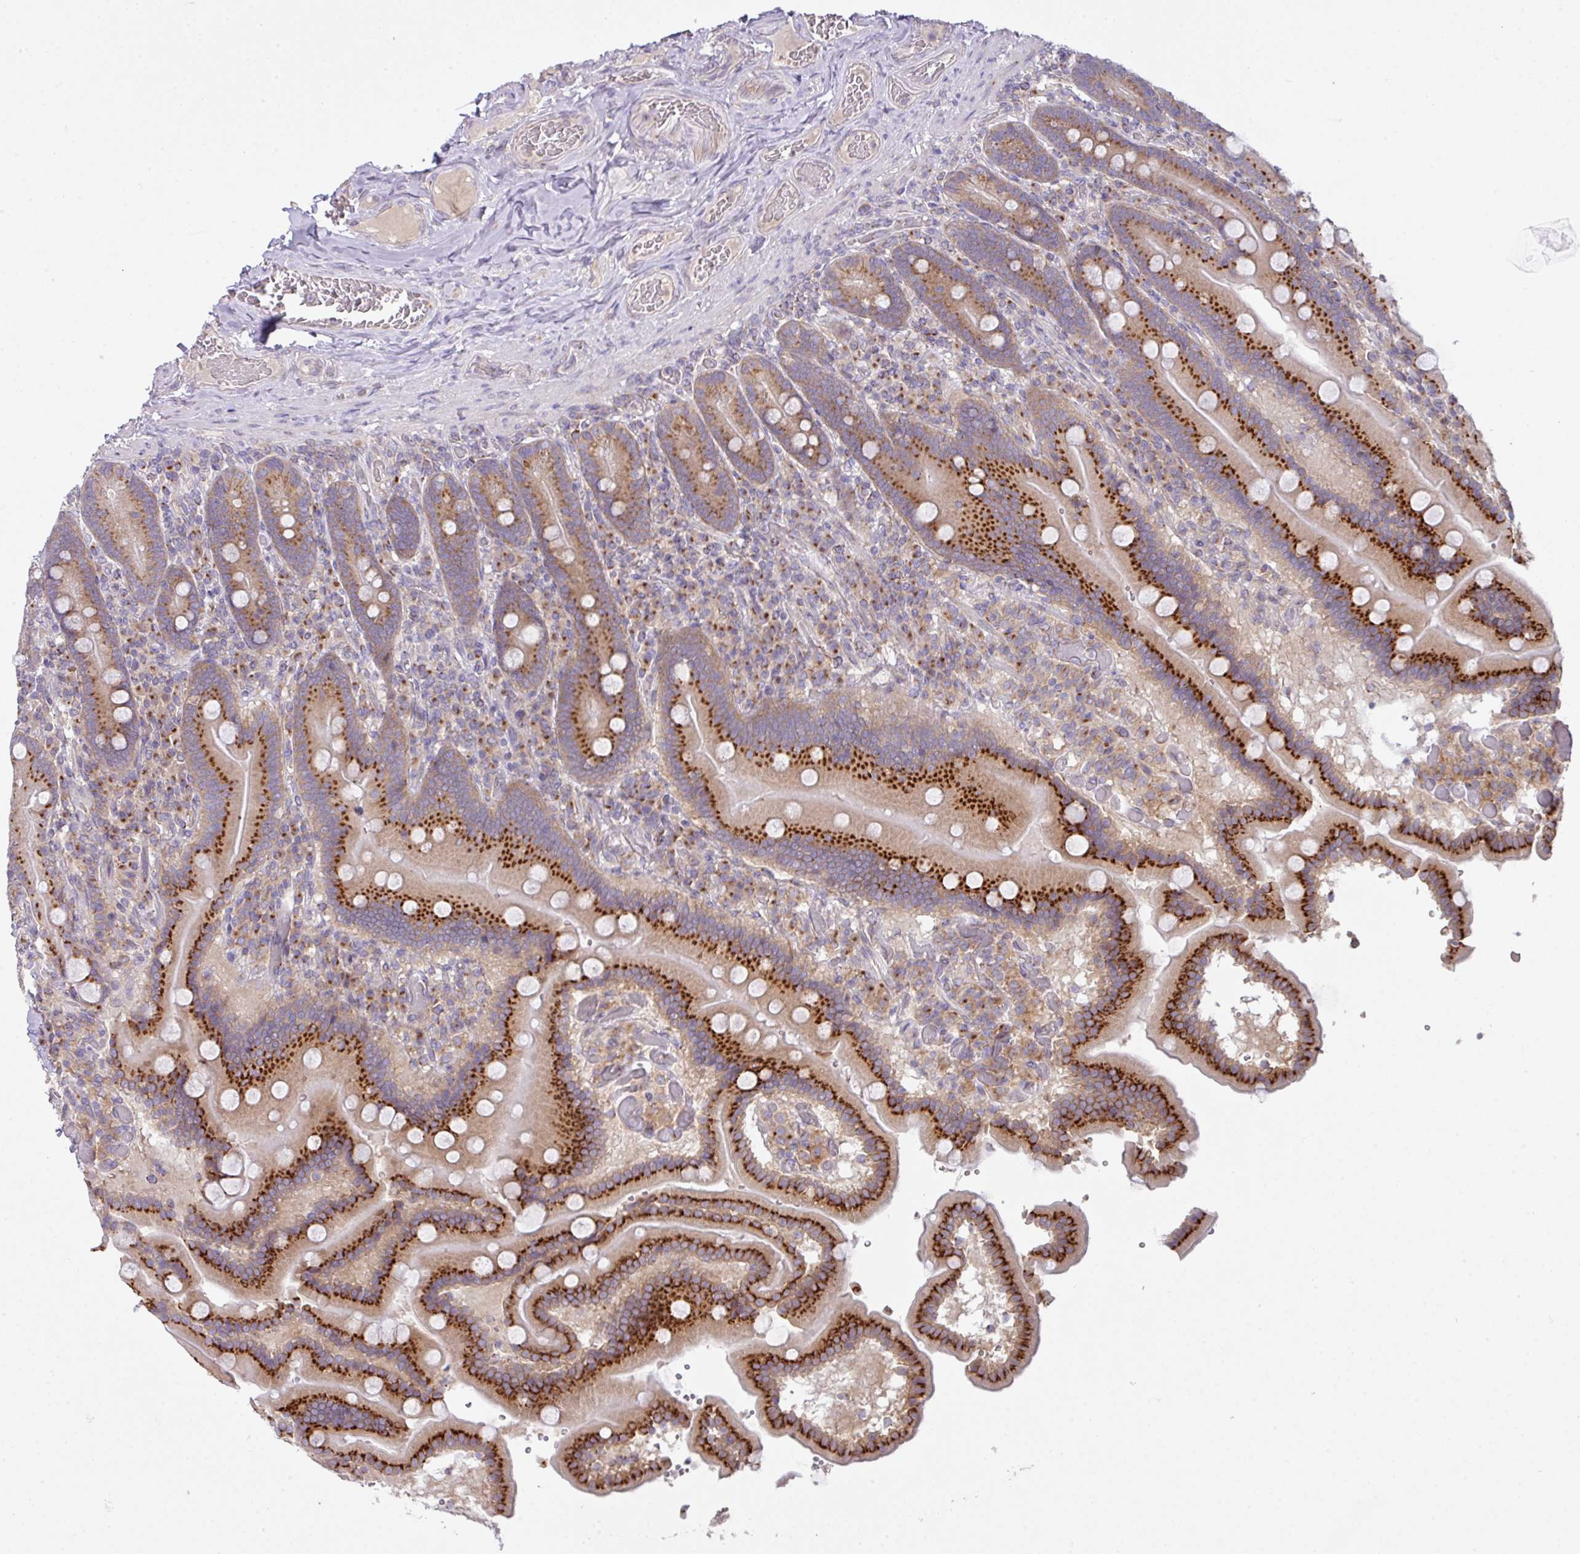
{"staining": {"intensity": "strong", "quantity": "25%-75%", "location": "cytoplasmic/membranous"}, "tissue": "duodenum", "cell_type": "Glandular cells", "image_type": "normal", "snomed": [{"axis": "morphology", "description": "Normal tissue, NOS"}, {"axis": "topography", "description": "Duodenum"}], "caption": "High-power microscopy captured an immunohistochemistry (IHC) histopathology image of normal duodenum, revealing strong cytoplasmic/membranous positivity in about 25%-75% of glandular cells.", "gene": "VTI1A", "patient": {"sex": "female", "age": 62}}